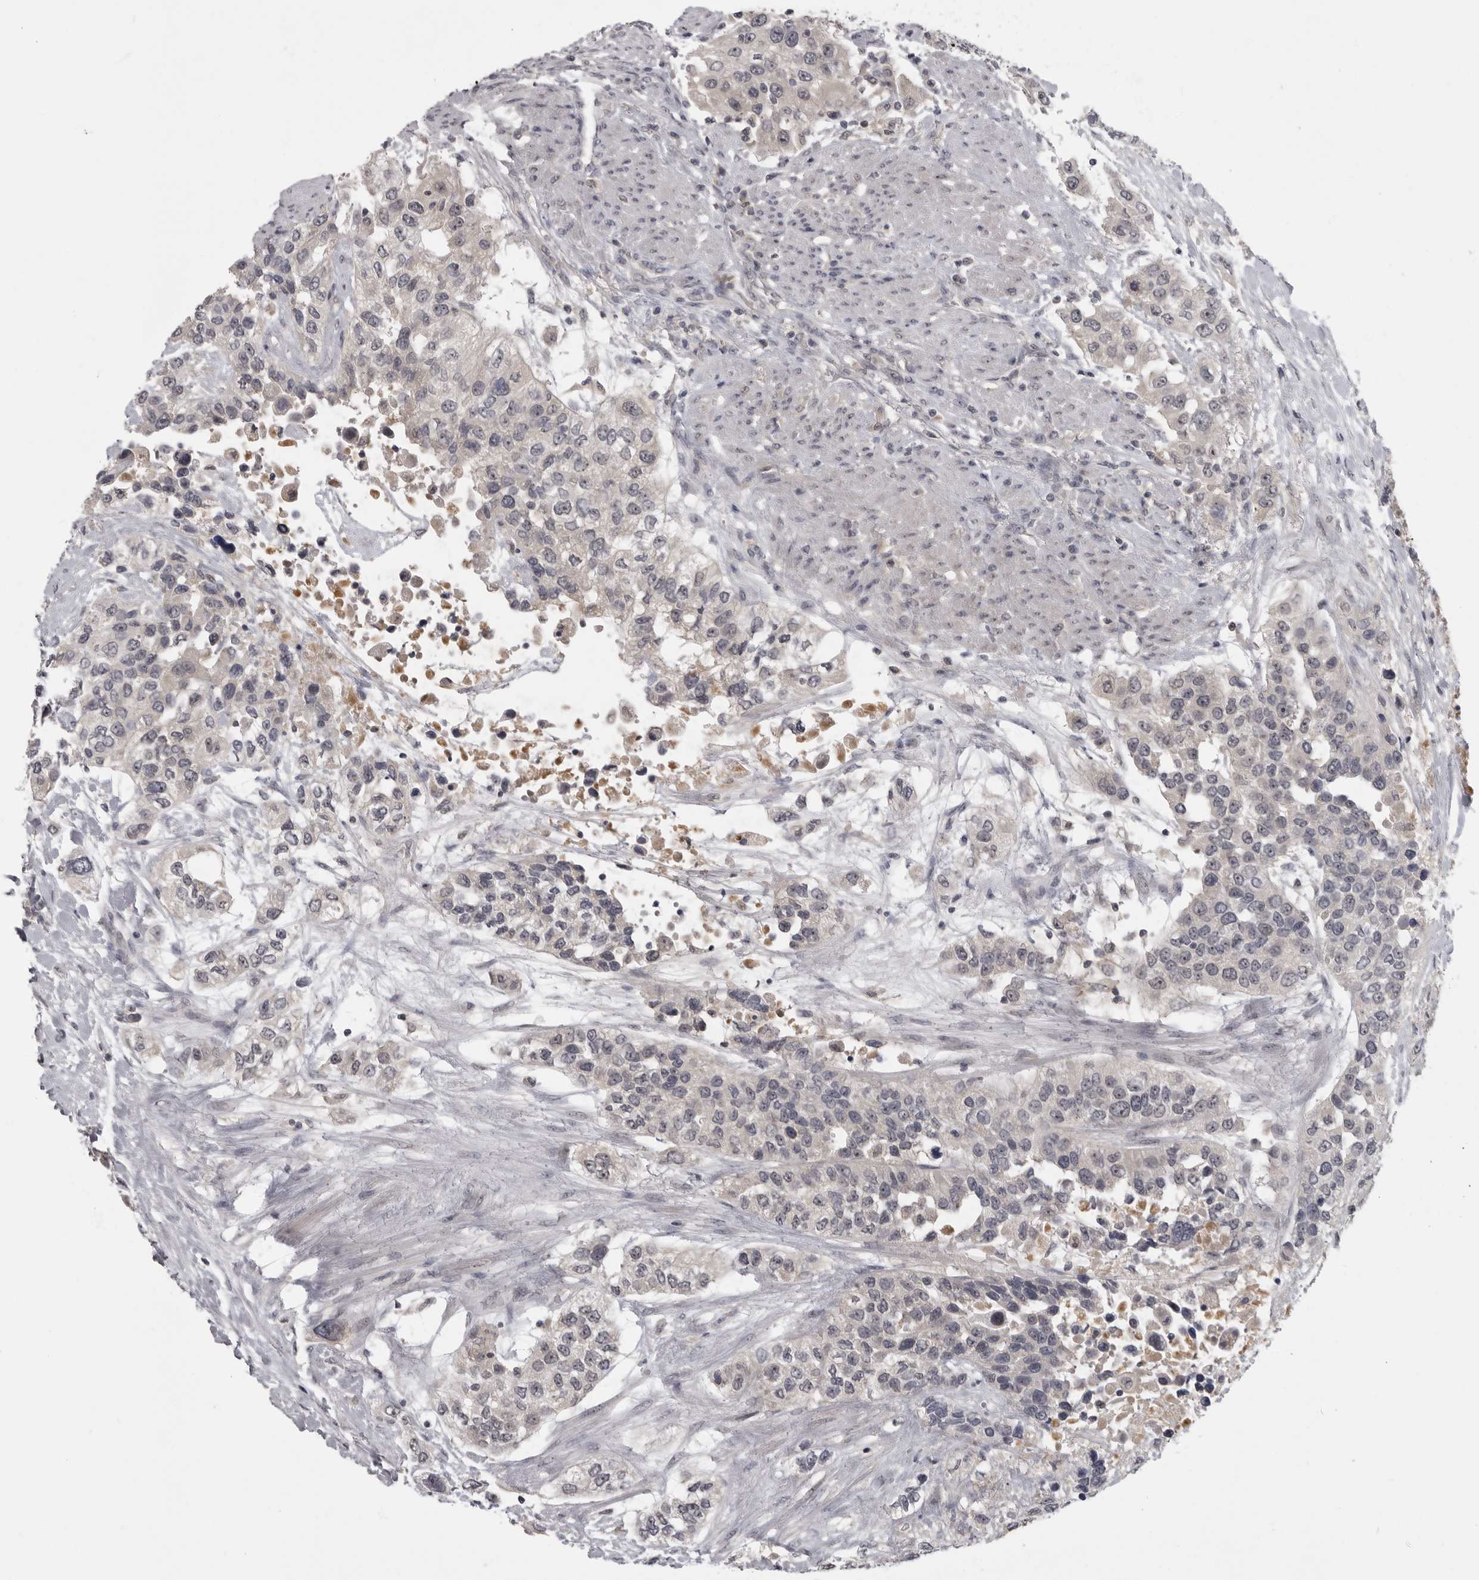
{"staining": {"intensity": "negative", "quantity": "none", "location": "none"}, "tissue": "urothelial cancer", "cell_type": "Tumor cells", "image_type": "cancer", "snomed": [{"axis": "morphology", "description": "Urothelial carcinoma, High grade"}, {"axis": "topography", "description": "Urinary bladder"}], "caption": "High power microscopy image of an immunohistochemistry (IHC) micrograph of urothelial carcinoma (high-grade), revealing no significant positivity in tumor cells.", "gene": "MRTO4", "patient": {"sex": "female", "age": 80}}